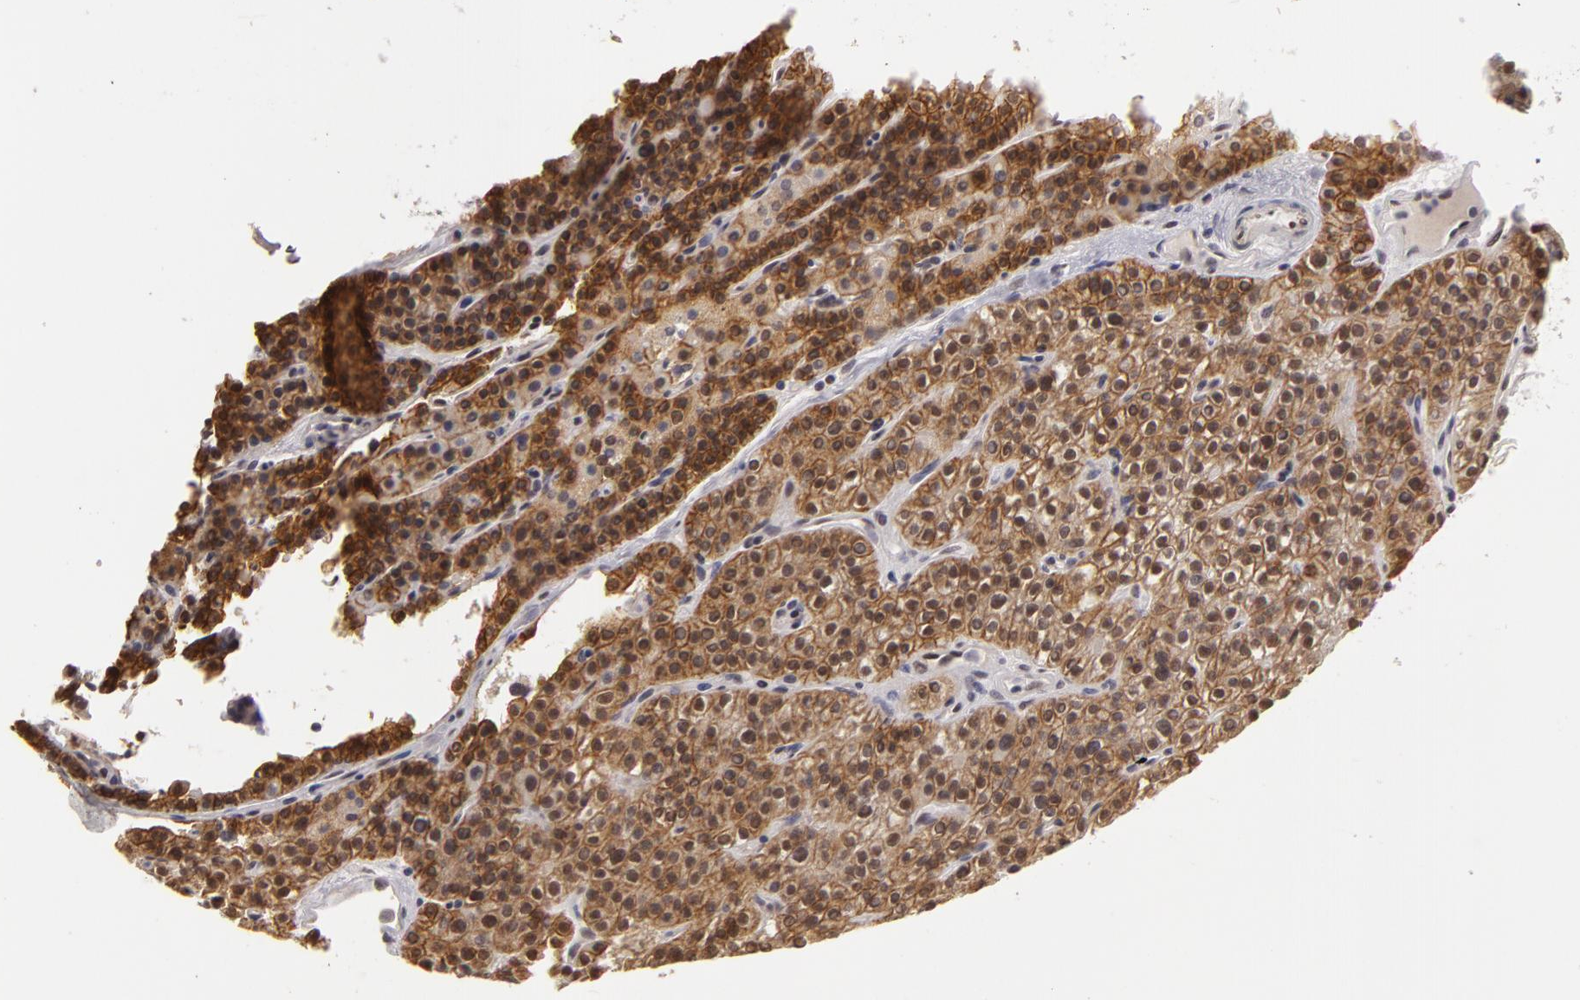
{"staining": {"intensity": "moderate", "quantity": ">75%", "location": "cytoplasmic/membranous,nuclear"}, "tissue": "parathyroid gland", "cell_type": "Glandular cells", "image_type": "normal", "snomed": [{"axis": "morphology", "description": "Normal tissue, NOS"}, {"axis": "topography", "description": "Parathyroid gland"}], "caption": "Immunohistochemistry (IHC) (DAB) staining of unremarkable parathyroid gland shows moderate cytoplasmic/membranous,nuclear protein staining in about >75% of glandular cells.", "gene": "ZNF133", "patient": {"sex": "male", "age": 71}}